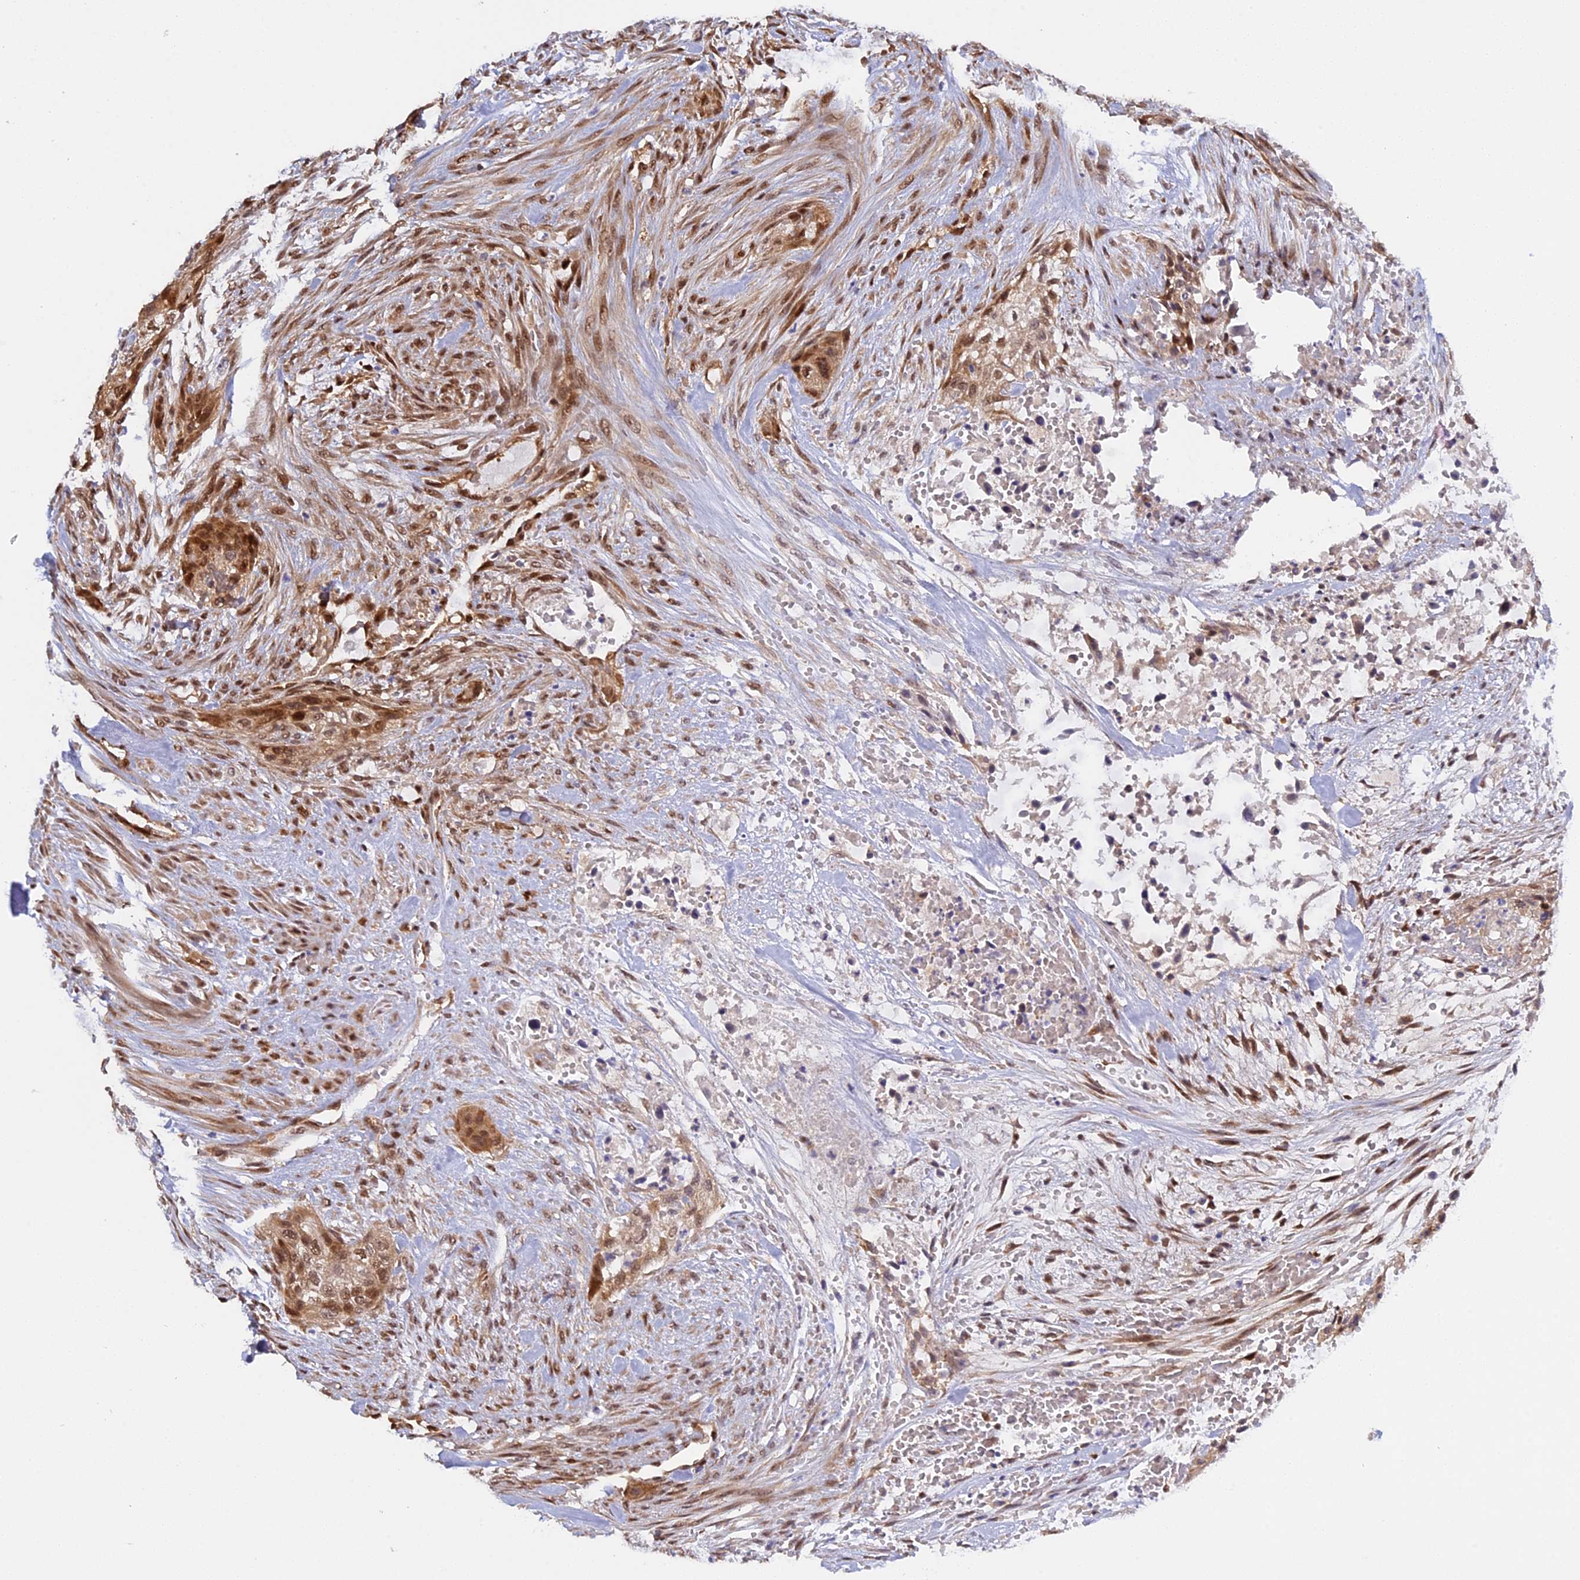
{"staining": {"intensity": "moderate", "quantity": ">75%", "location": "cytoplasmic/membranous,nuclear"}, "tissue": "urothelial cancer", "cell_type": "Tumor cells", "image_type": "cancer", "snomed": [{"axis": "morphology", "description": "Urothelial carcinoma, High grade"}, {"axis": "topography", "description": "Urinary bladder"}], "caption": "A histopathology image of human urothelial cancer stained for a protein shows moderate cytoplasmic/membranous and nuclear brown staining in tumor cells. (DAB IHC with brightfield microscopy, high magnification).", "gene": "ZNF428", "patient": {"sex": "male", "age": 35}}